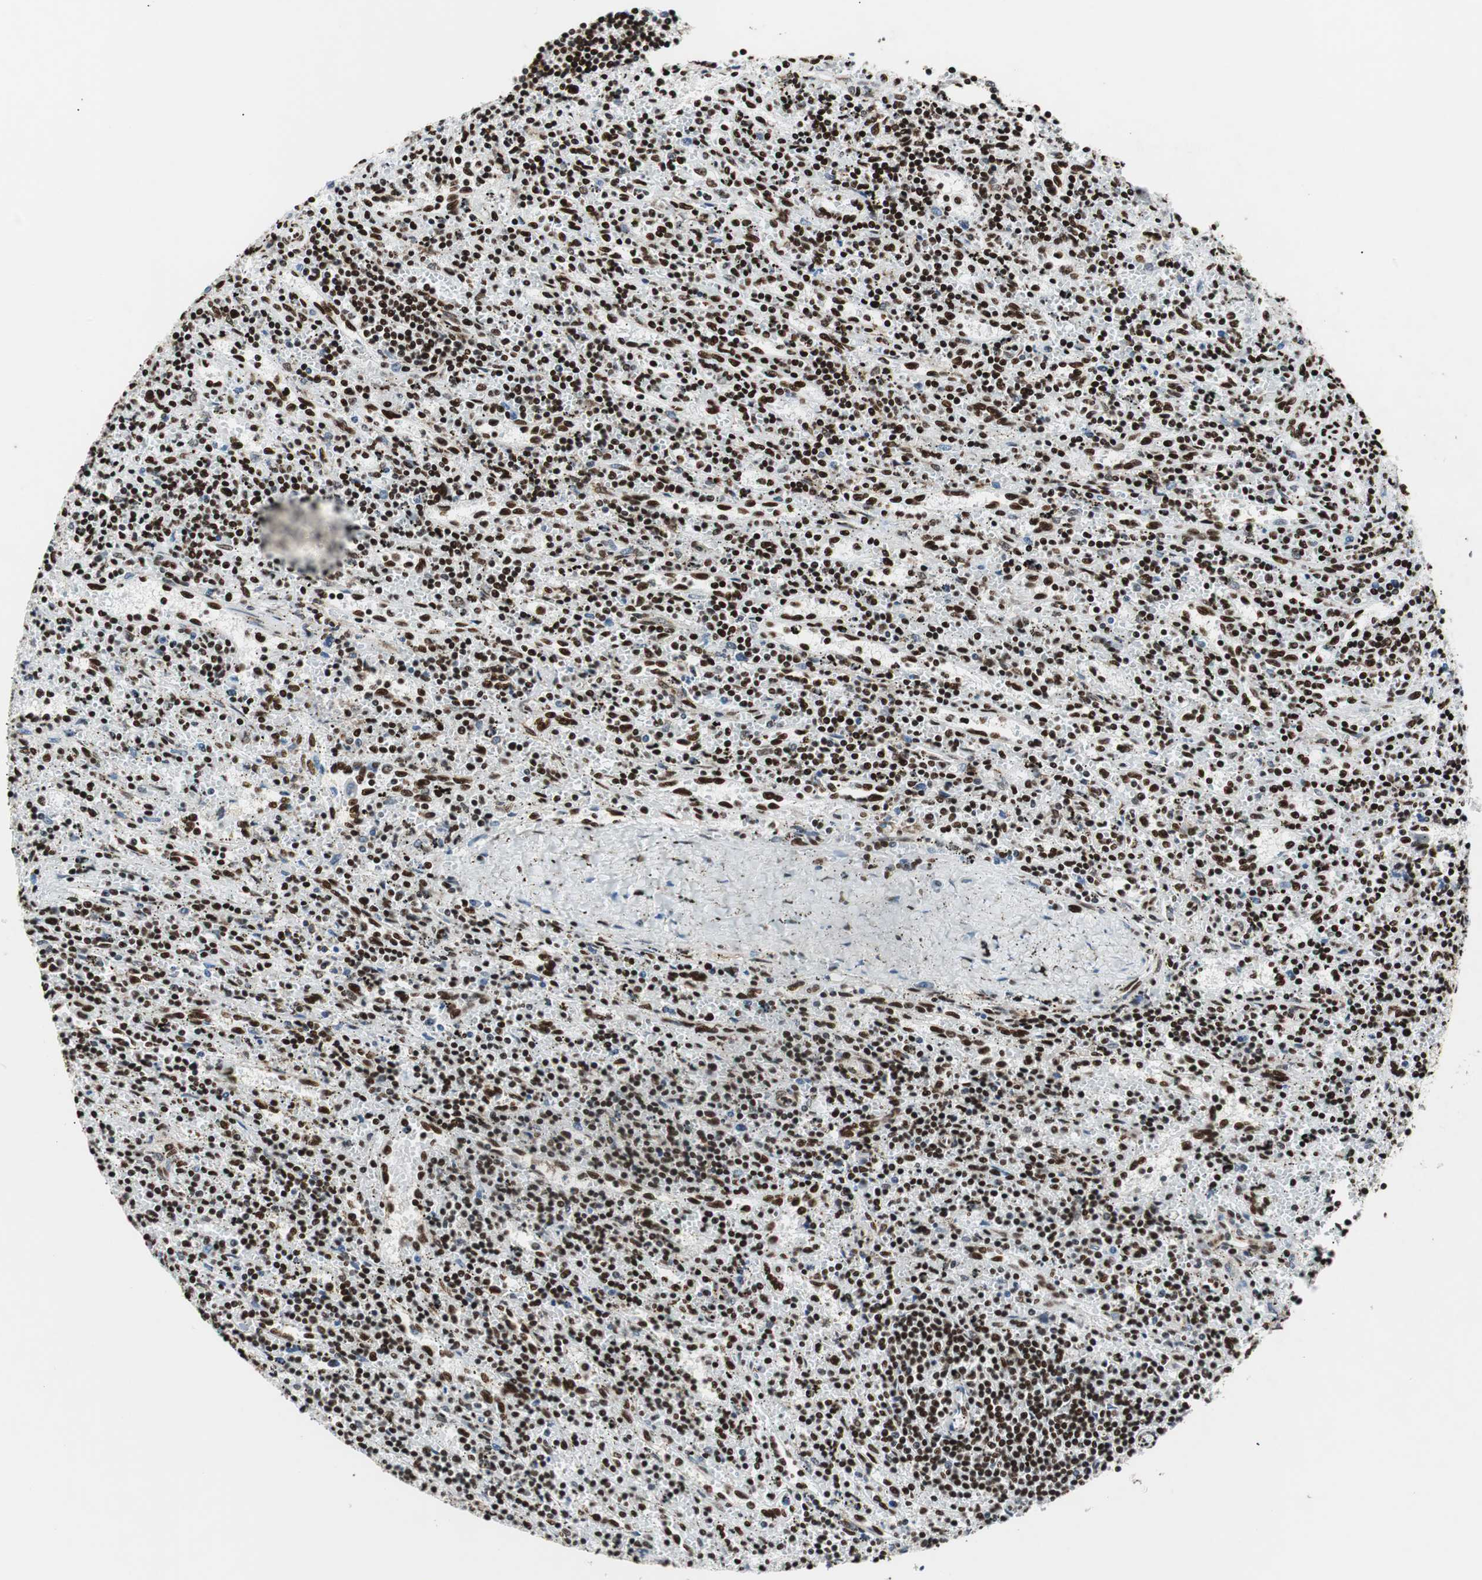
{"staining": {"intensity": "strong", "quantity": ">75%", "location": "nuclear"}, "tissue": "lymphoma", "cell_type": "Tumor cells", "image_type": "cancer", "snomed": [{"axis": "morphology", "description": "Malignant lymphoma, non-Hodgkin's type, Low grade"}, {"axis": "topography", "description": "Spleen"}], "caption": "This histopathology image displays lymphoma stained with immunohistochemistry (IHC) to label a protein in brown. The nuclear of tumor cells show strong positivity for the protein. Nuclei are counter-stained blue.", "gene": "NCL", "patient": {"sex": "male", "age": 76}}